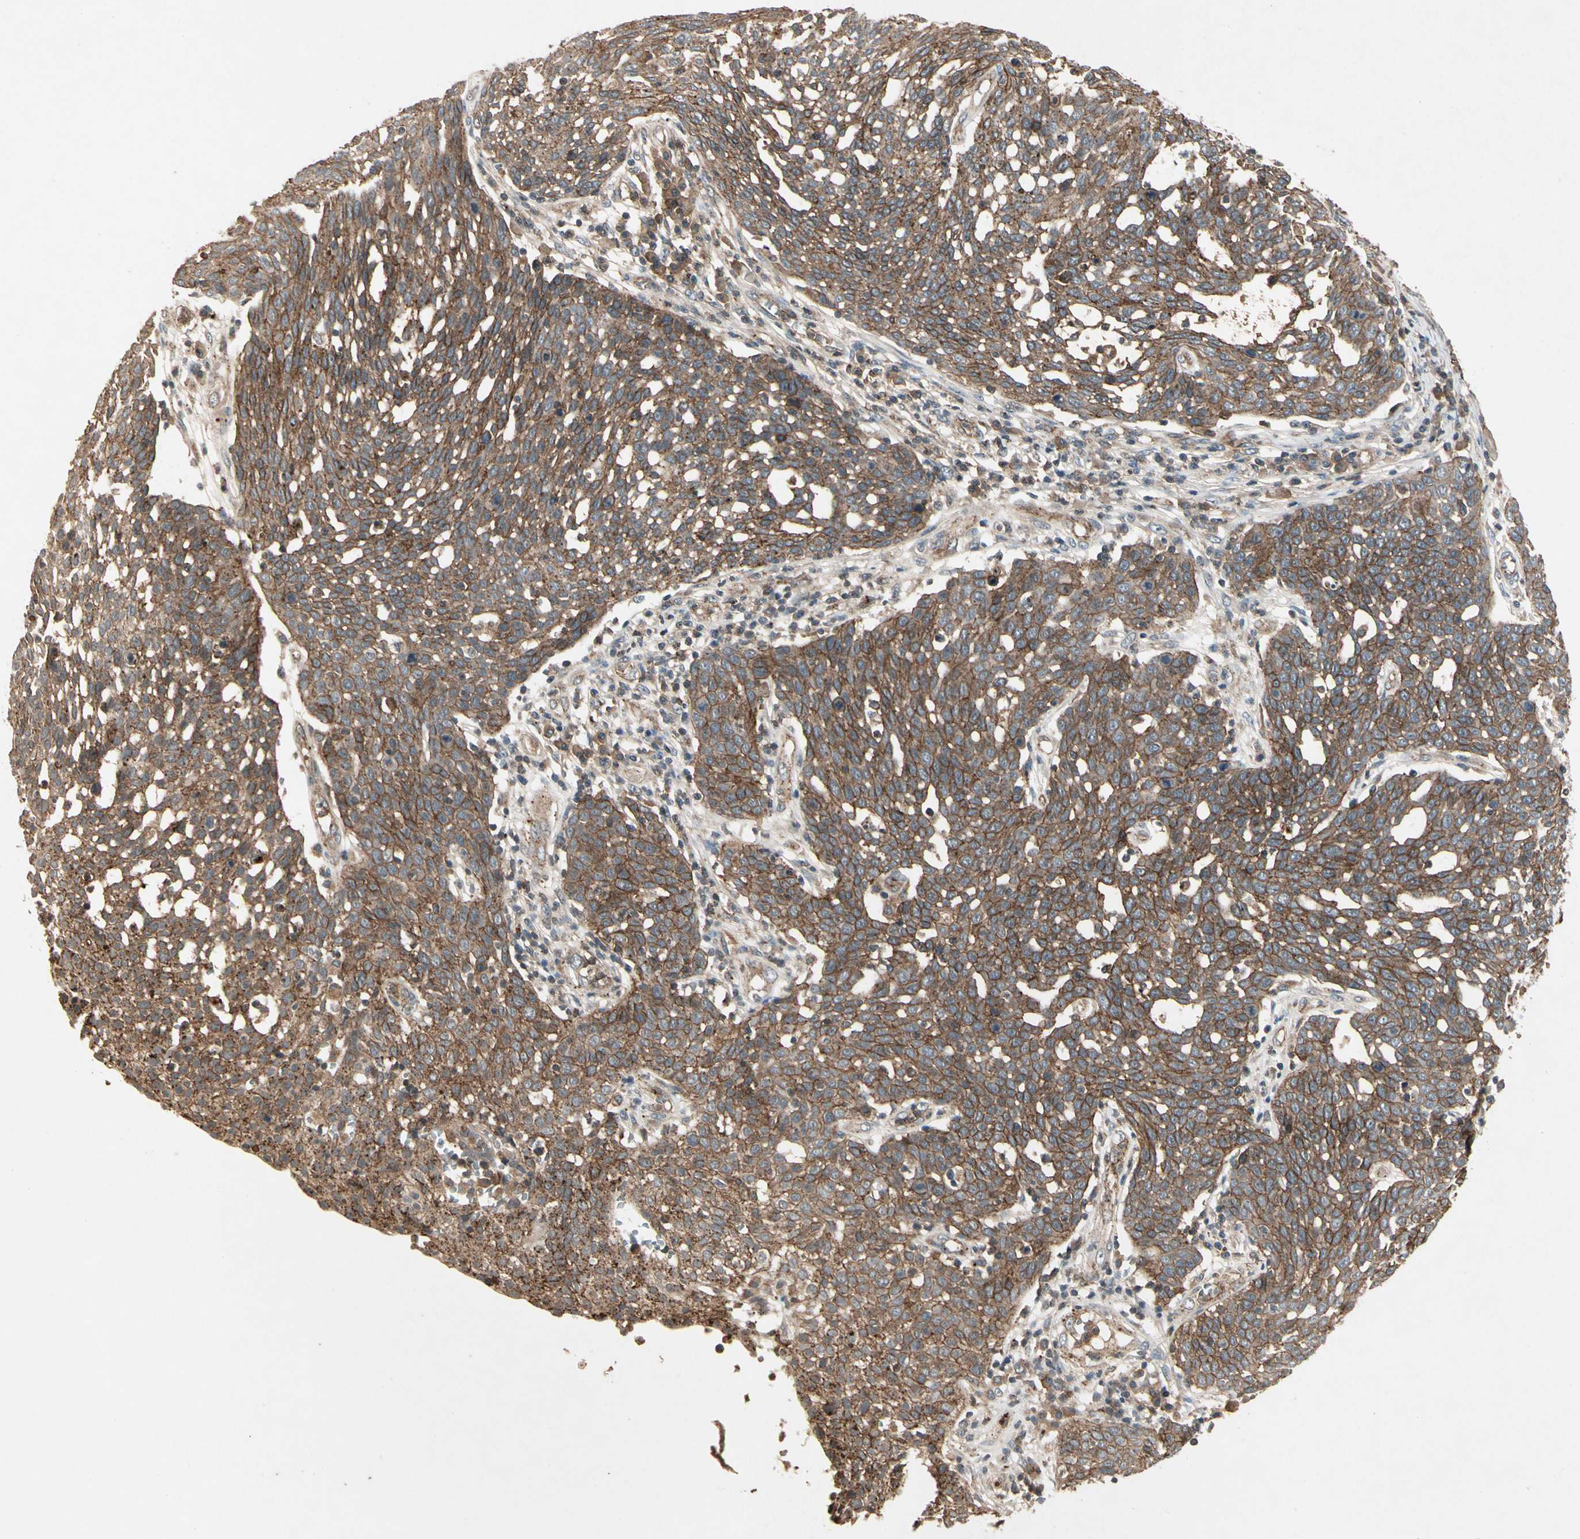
{"staining": {"intensity": "moderate", "quantity": ">75%", "location": "cytoplasmic/membranous"}, "tissue": "cervical cancer", "cell_type": "Tumor cells", "image_type": "cancer", "snomed": [{"axis": "morphology", "description": "Squamous cell carcinoma, NOS"}, {"axis": "topography", "description": "Cervix"}], "caption": "Cervical cancer (squamous cell carcinoma) stained with a protein marker displays moderate staining in tumor cells.", "gene": "FLOT1", "patient": {"sex": "female", "age": 34}}